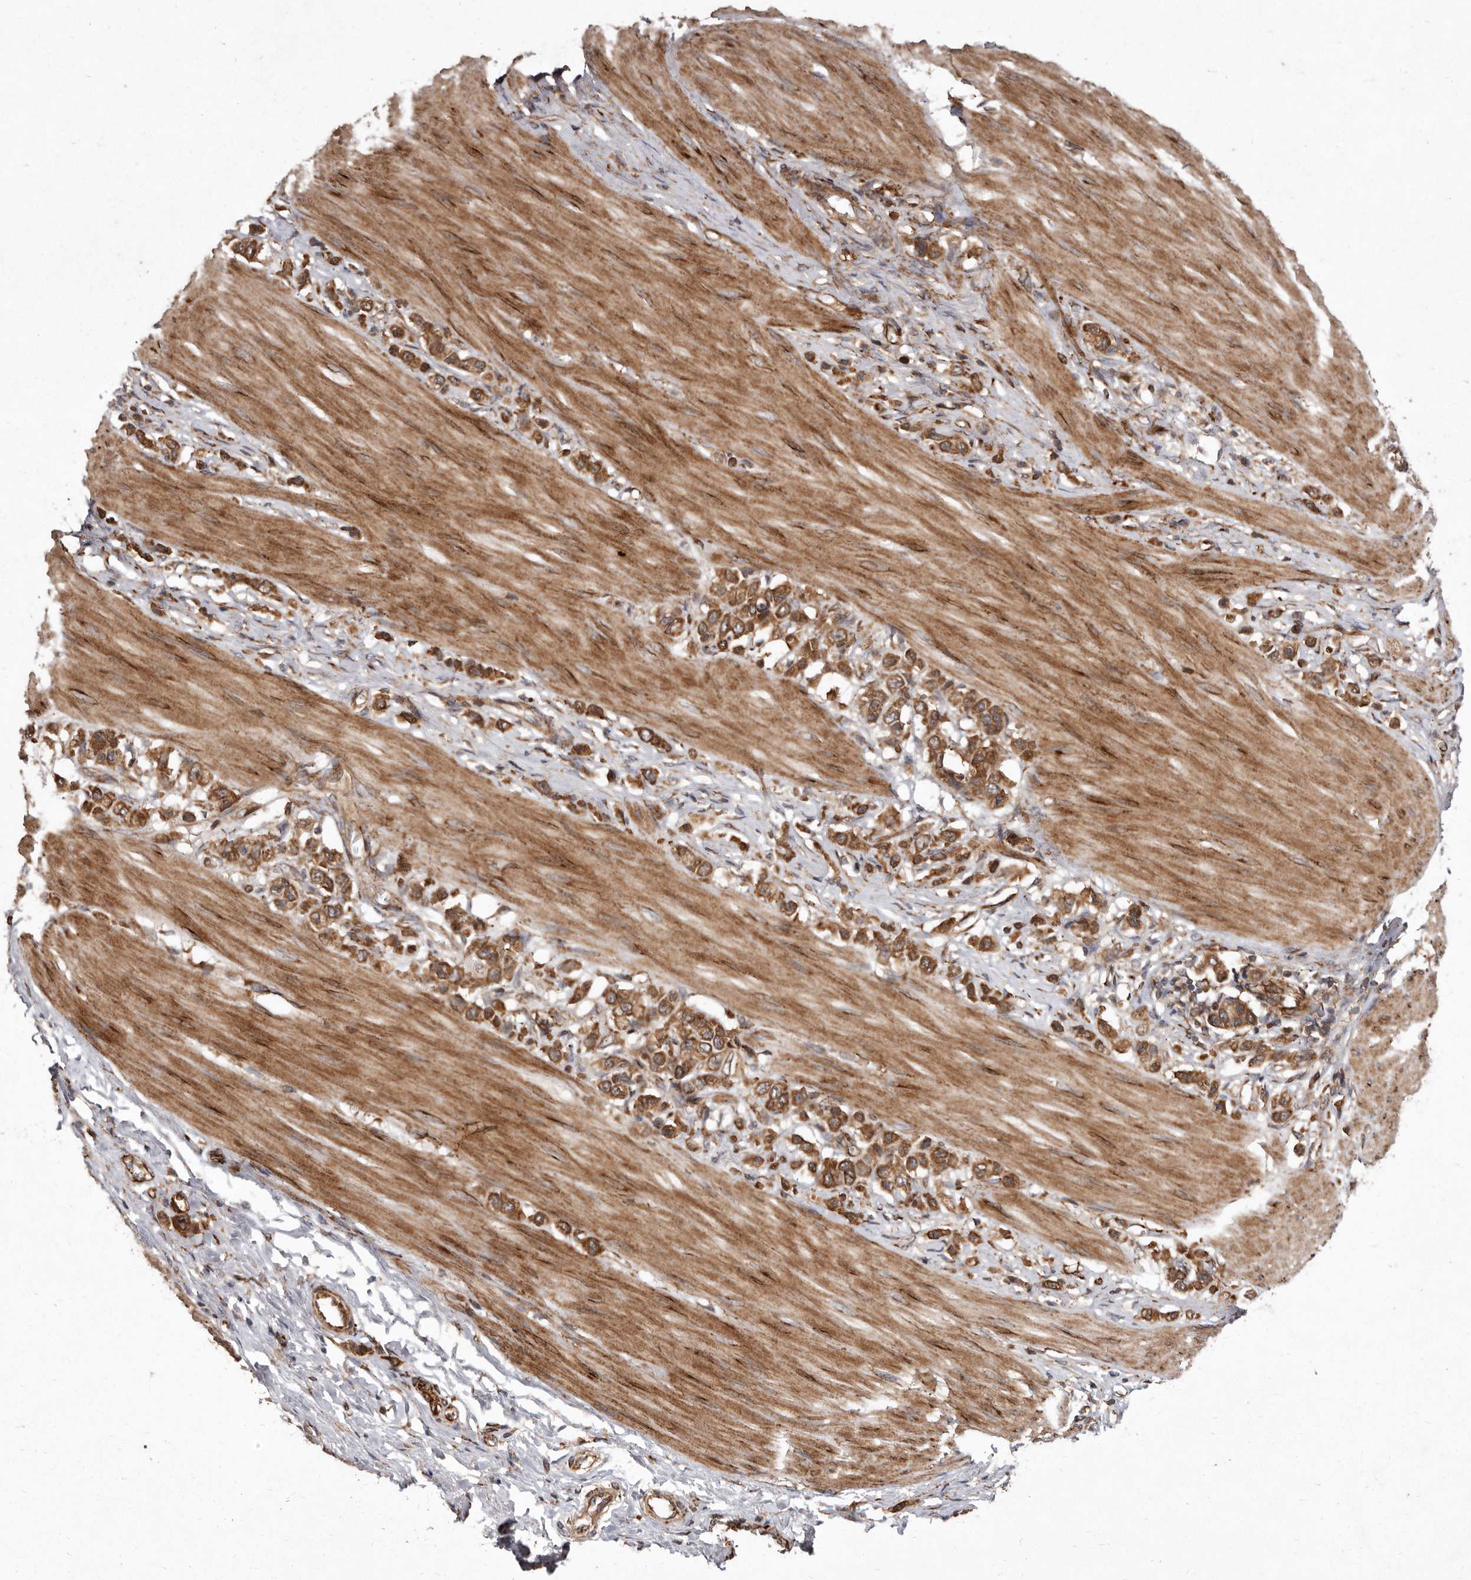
{"staining": {"intensity": "moderate", "quantity": ">75%", "location": "cytoplasmic/membranous"}, "tissue": "stomach cancer", "cell_type": "Tumor cells", "image_type": "cancer", "snomed": [{"axis": "morphology", "description": "Adenocarcinoma, NOS"}, {"axis": "topography", "description": "Stomach"}], "caption": "IHC image of human adenocarcinoma (stomach) stained for a protein (brown), which exhibits medium levels of moderate cytoplasmic/membranous positivity in approximately >75% of tumor cells.", "gene": "FLAD1", "patient": {"sex": "female", "age": 65}}